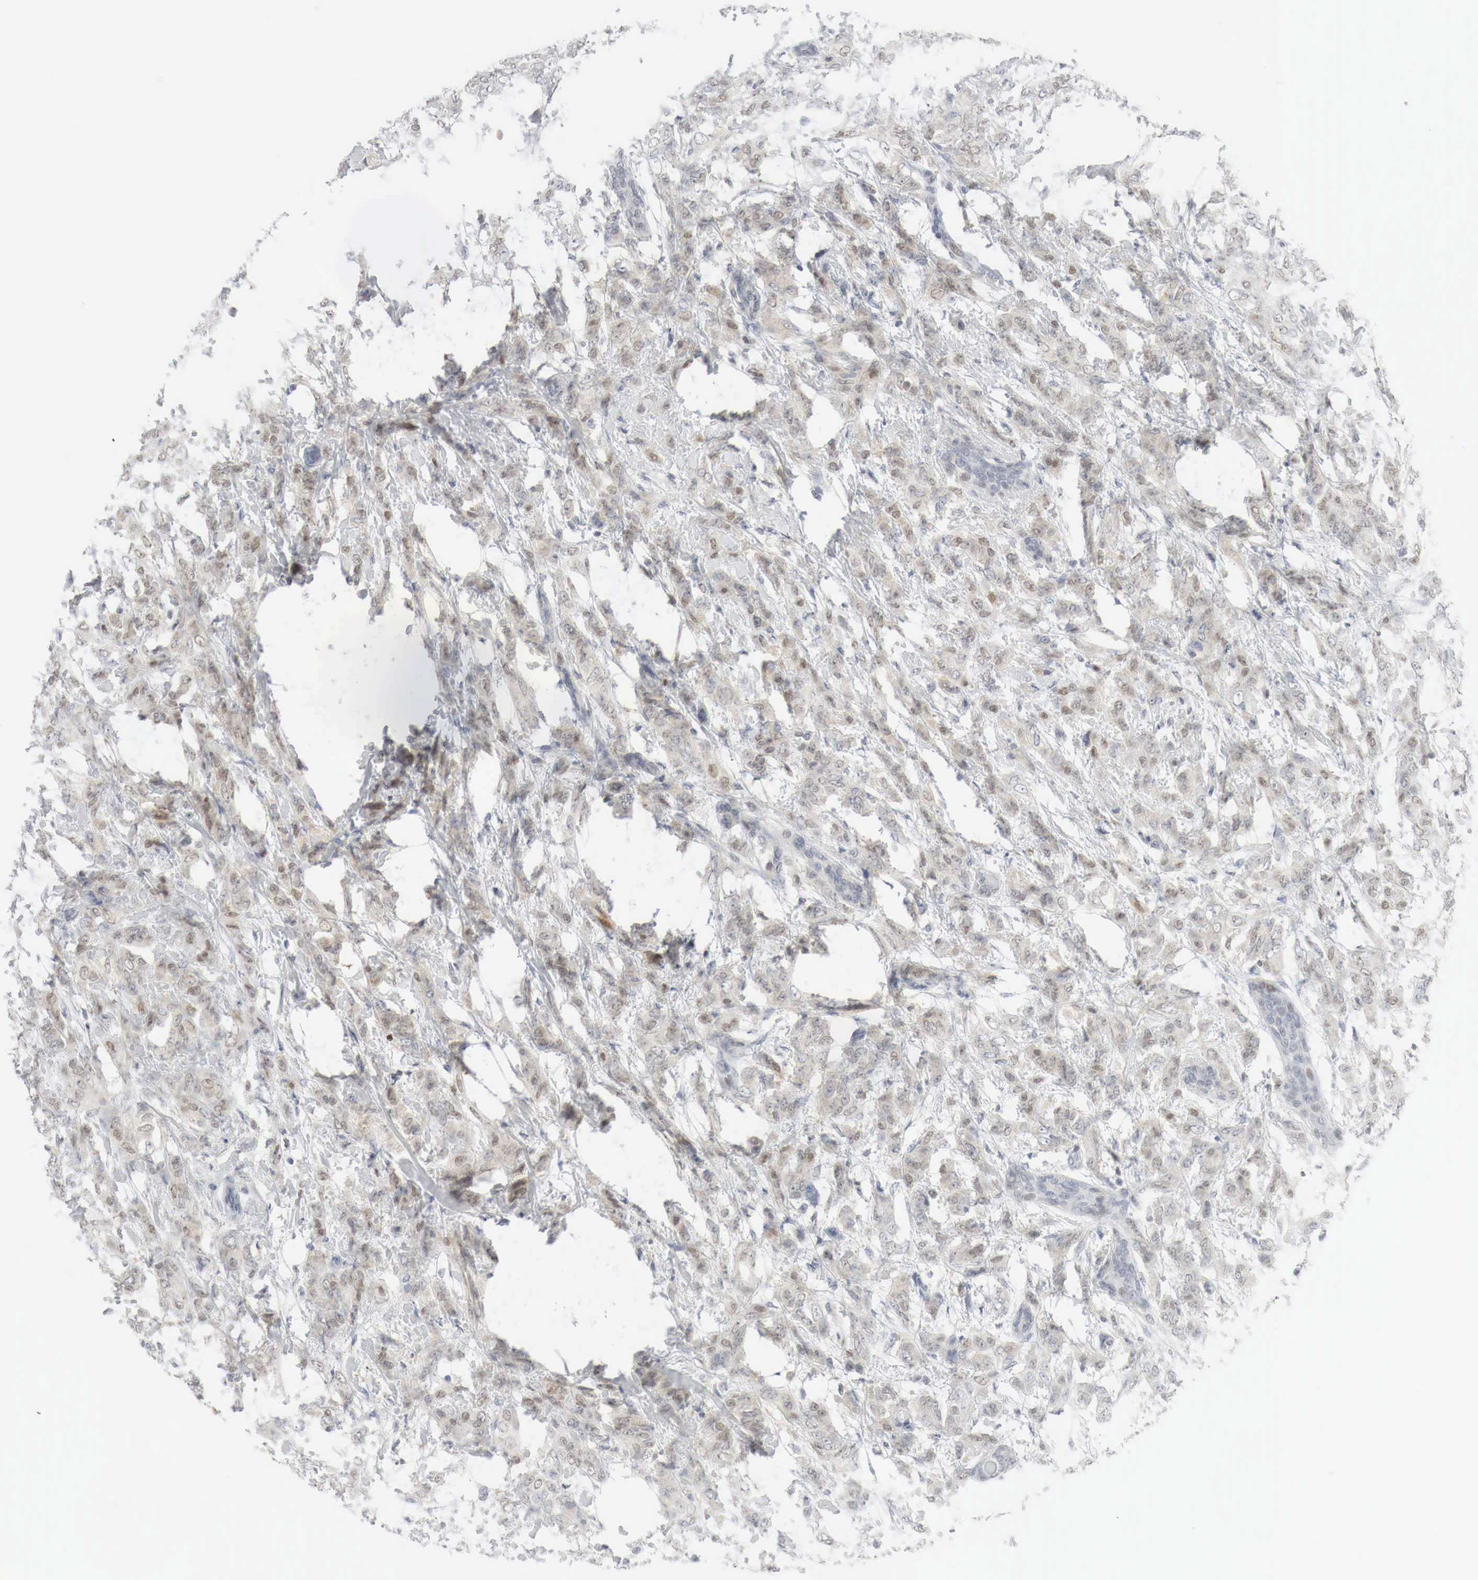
{"staining": {"intensity": "moderate", "quantity": "25%-75%", "location": "cytoplasmic/membranous,nuclear"}, "tissue": "breast cancer", "cell_type": "Tumor cells", "image_type": "cancer", "snomed": [{"axis": "morphology", "description": "Duct carcinoma"}, {"axis": "topography", "description": "Breast"}], "caption": "This is an image of IHC staining of breast cancer (infiltrating ductal carcinoma), which shows moderate staining in the cytoplasmic/membranous and nuclear of tumor cells.", "gene": "MYC", "patient": {"sex": "female", "age": 53}}